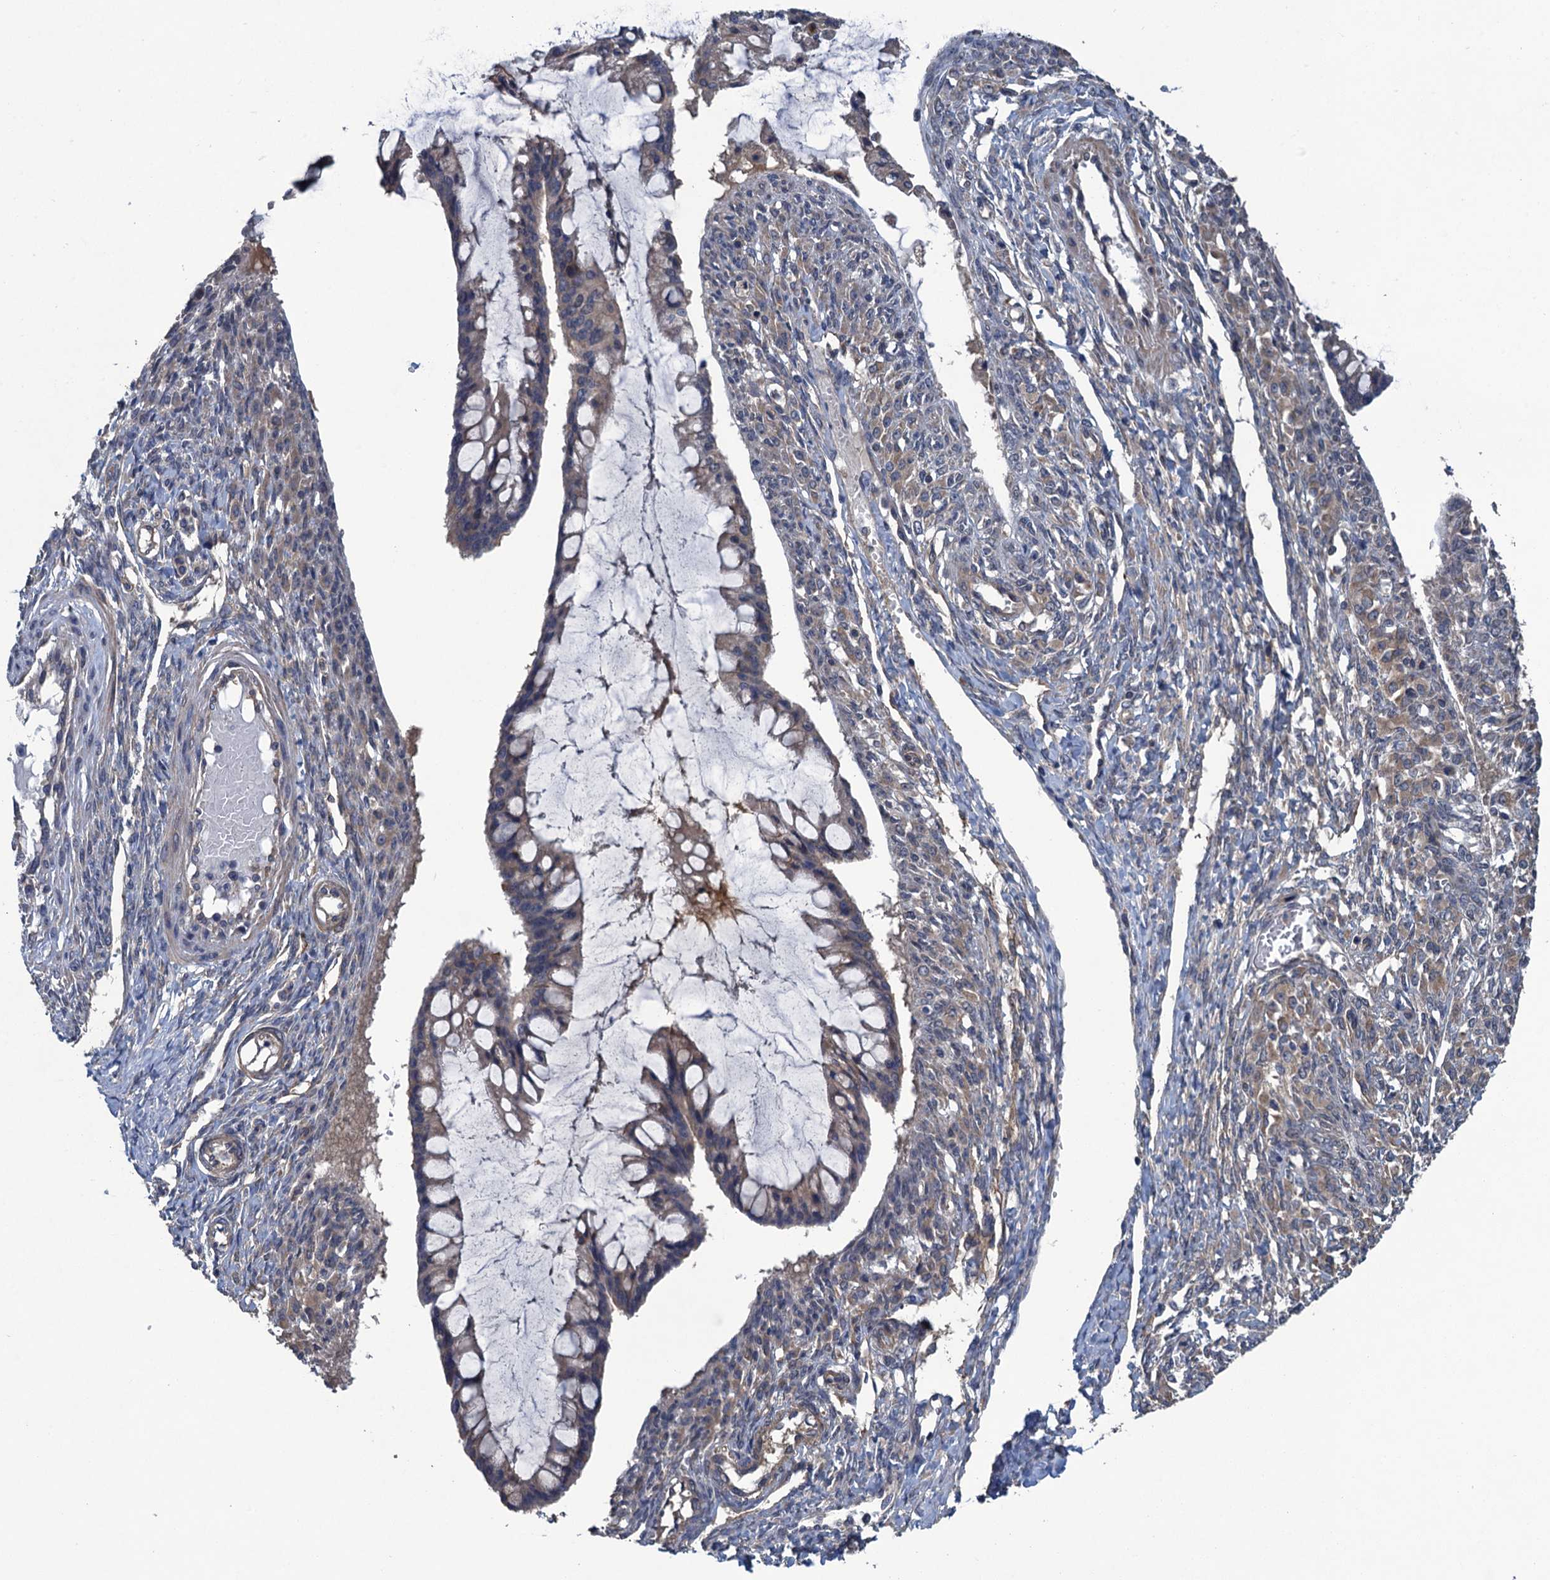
{"staining": {"intensity": "weak", "quantity": "<25%", "location": "cytoplasmic/membranous"}, "tissue": "ovarian cancer", "cell_type": "Tumor cells", "image_type": "cancer", "snomed": [{"axis": "morphology", "description": "Cystadenocarcinoma, mucinous, NOS"}, {"axis": "topography", "description": "Ovary"}], "caption": "IHC histopathology image of ovarian cancer (mucinous cystadenocarcinoma) stained for a protein (brown), which shows no staining in tumor cells.", "gene": "CNTN5", "patient": {"sex": "female", "age": 73}}